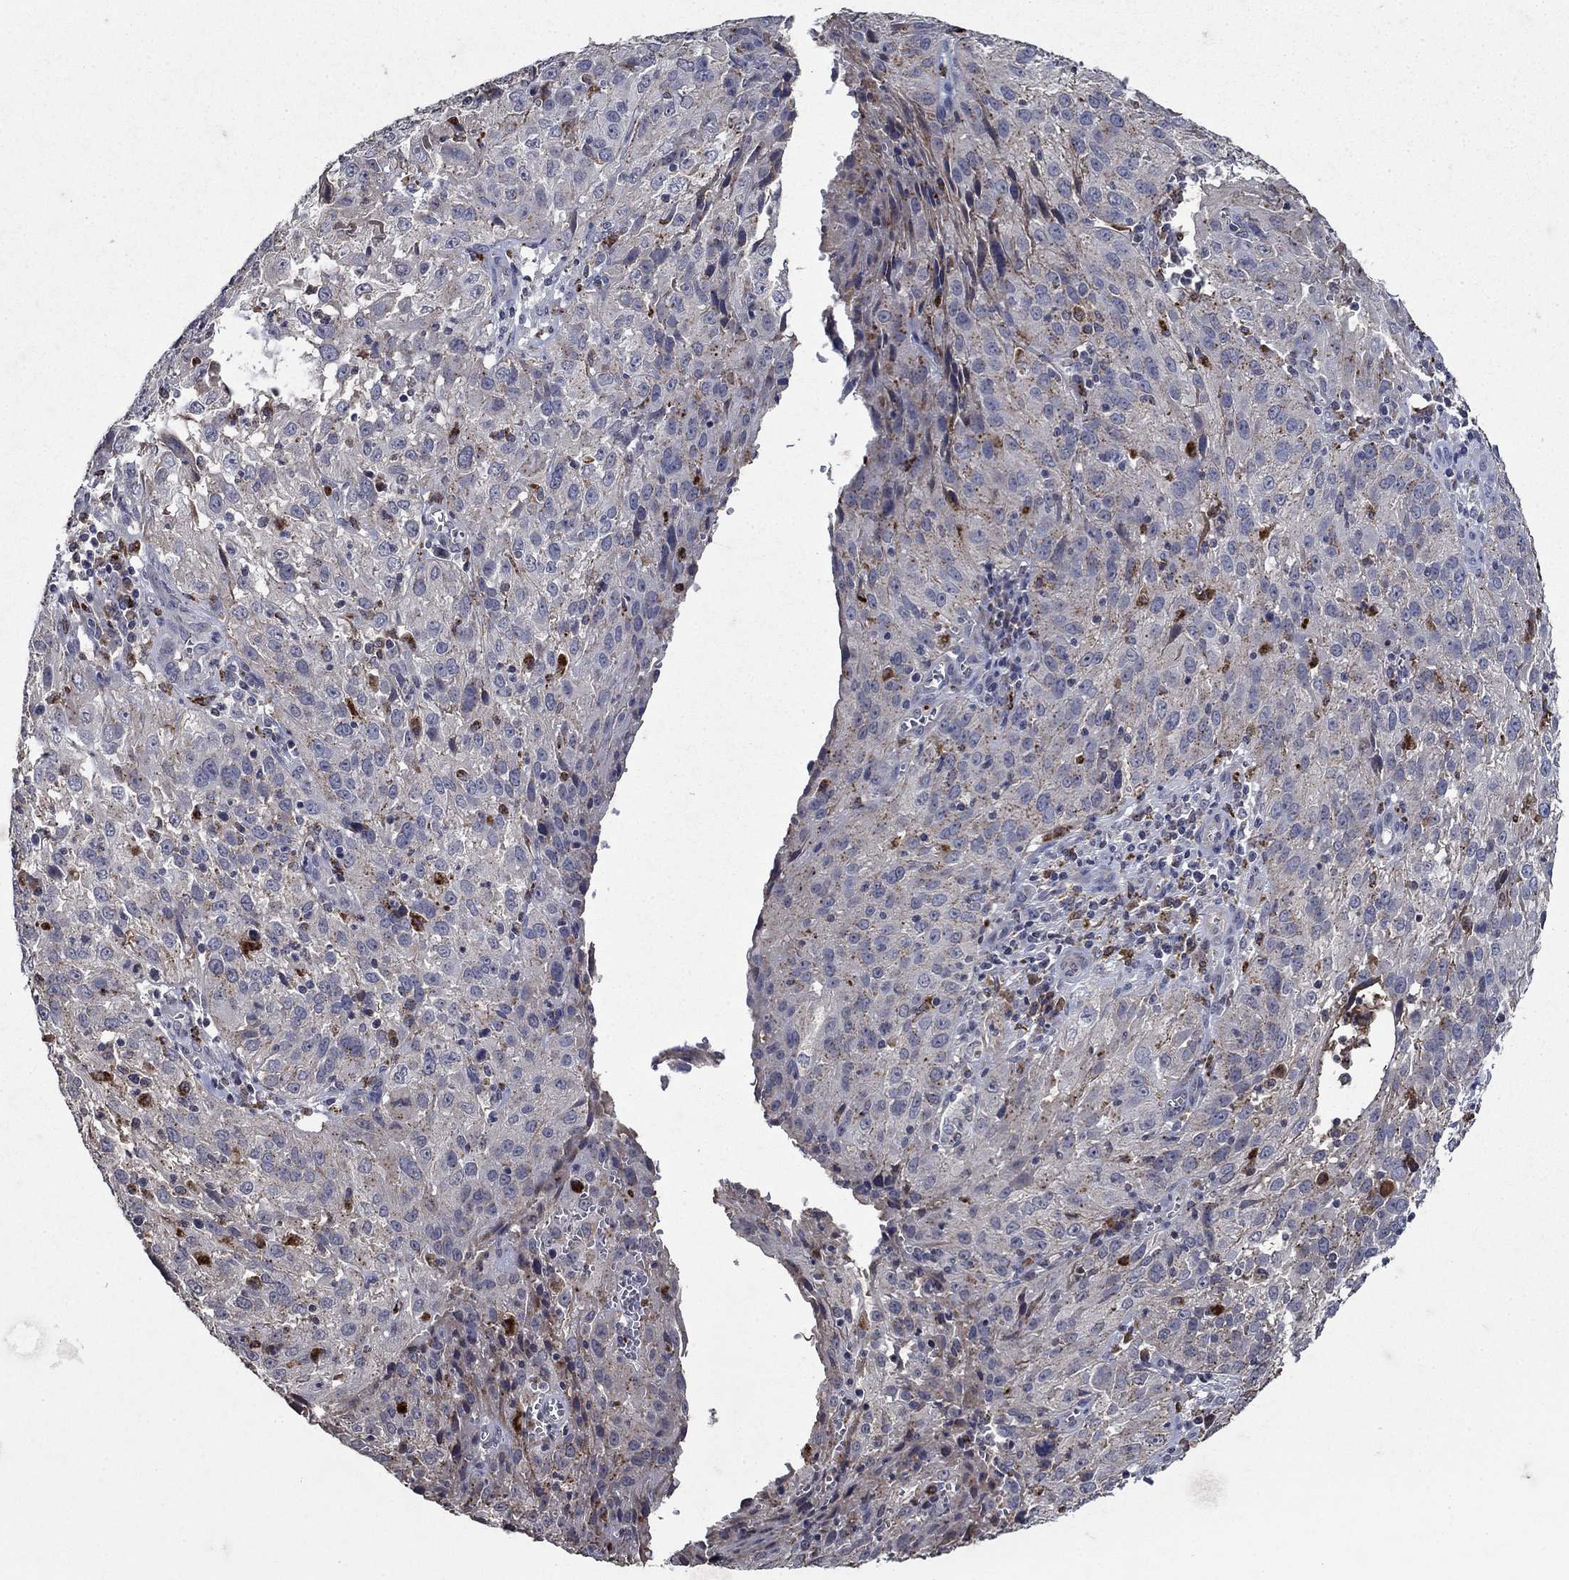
{"staining": {"intensity": "negative", "quantity": "none", "location": "none"}, "tissue": "cervical cancer", "cell_type": "Tumor cells", "image_type": "cancer", "snomed": [{"axis": "morphology", "description": "Squamous cell carcinoma, NOS"}, {"axis": "topography", "description": "Cervix"}], "caption": "Cervical squamous cell carcinoma stained for a protein using IHC displays no expression tumor cells.", "gene": "NPC2", "patient": {"sex": "female", "age": 32}}